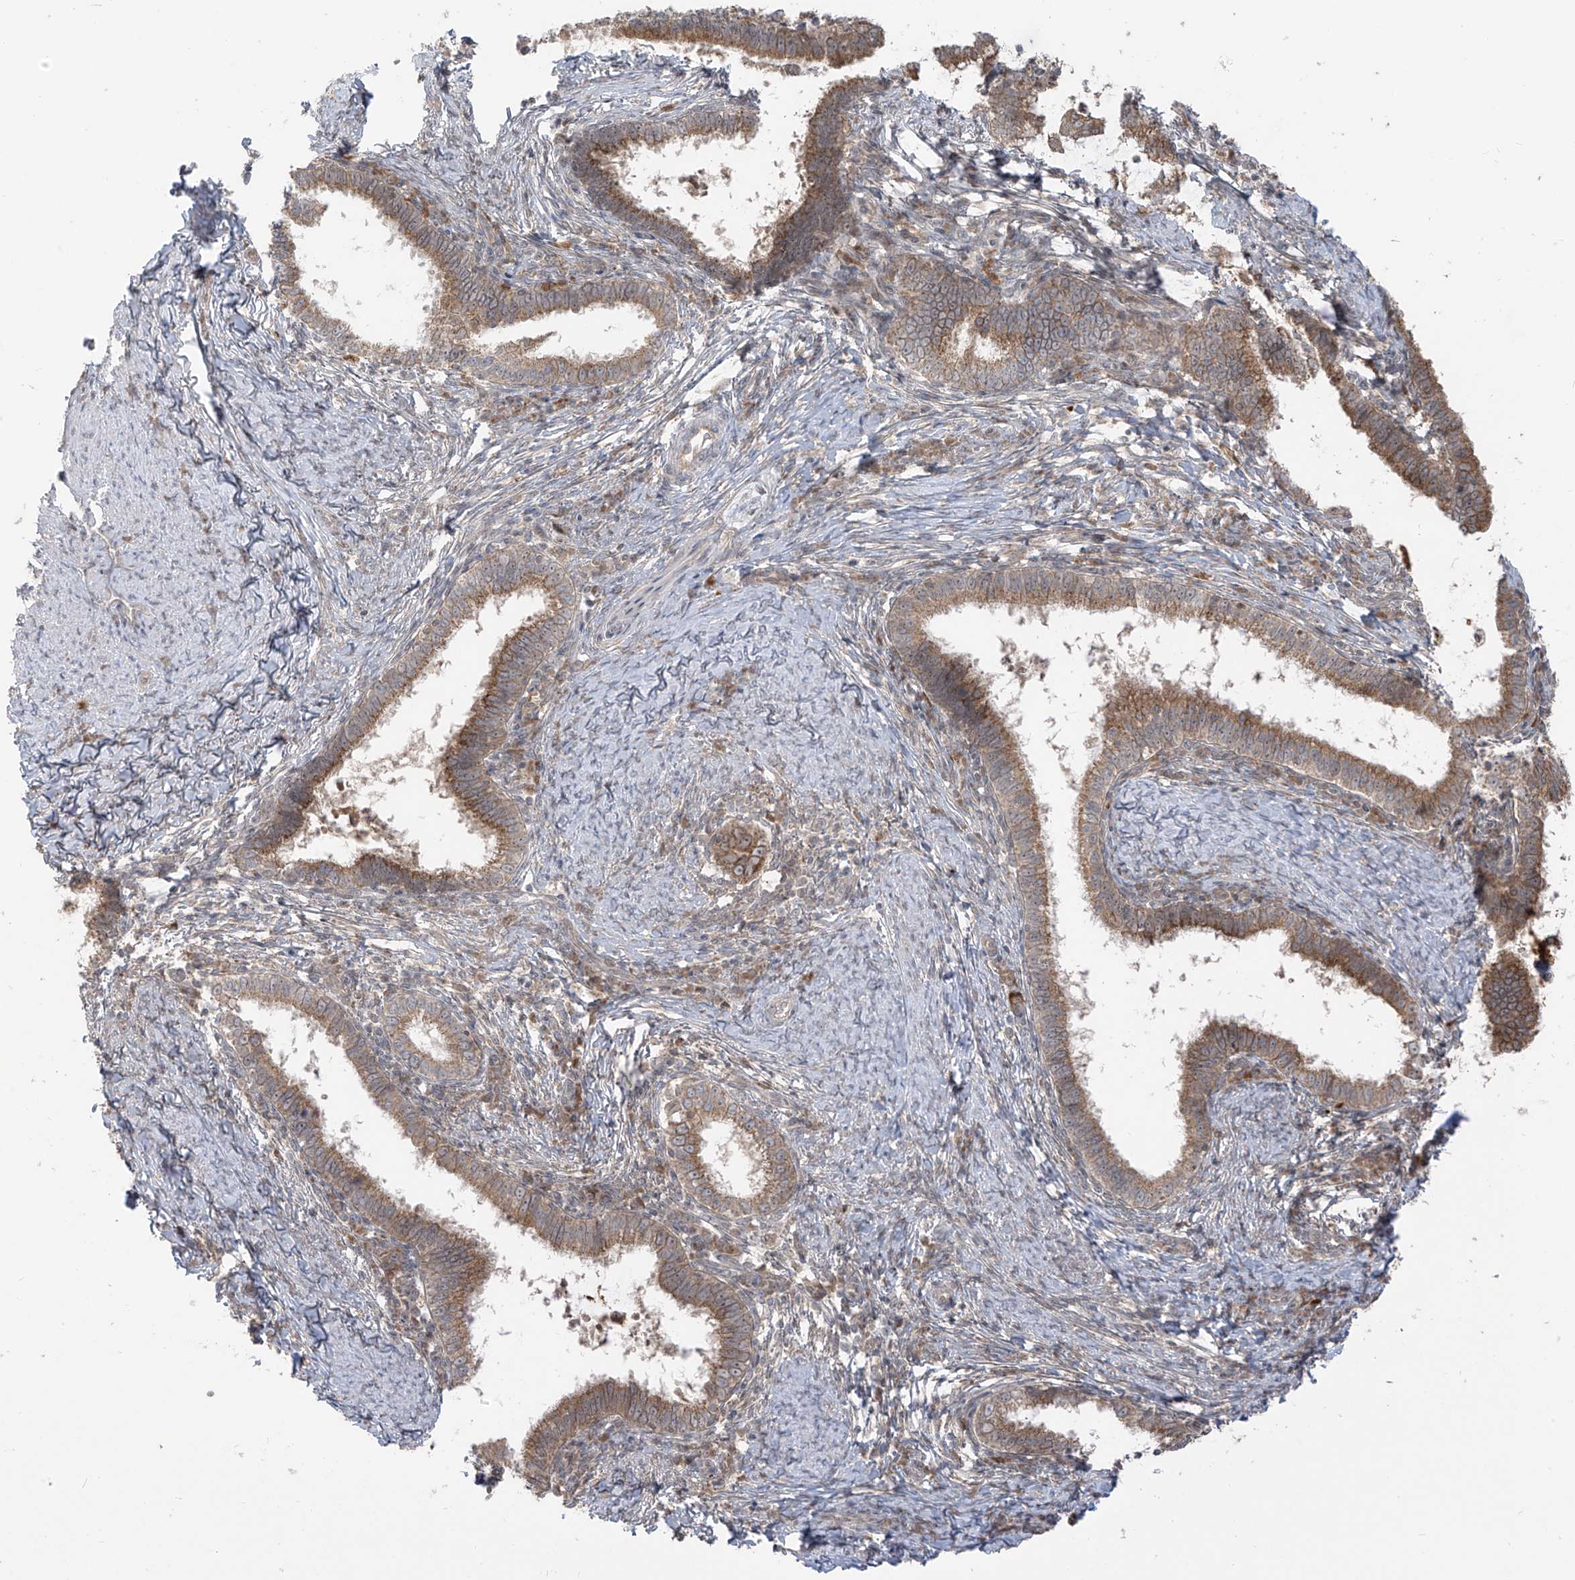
{"staining": {"intensity": "moderate", "quantity": ">75%", "location": "cytoplasmic/membranous"}, "tissue": "cervical cancer", "cell_type": "Tumor cells", "image_type": "cancer", "snomed": [{"axis": "morphology", "description": "Adenocarcinoma, NOS"}, {"axis": "topography", "description": "Cervix"}], "caption": "Immunohistochemical staining of human adenocarcinoma (cervical) exhibits medium levels of moderate cytoplasmic/membranous staining in approximately >75% of tumor cells.", "gene": "PDE11A", "patient": {"sex": "female", "age": 36}}